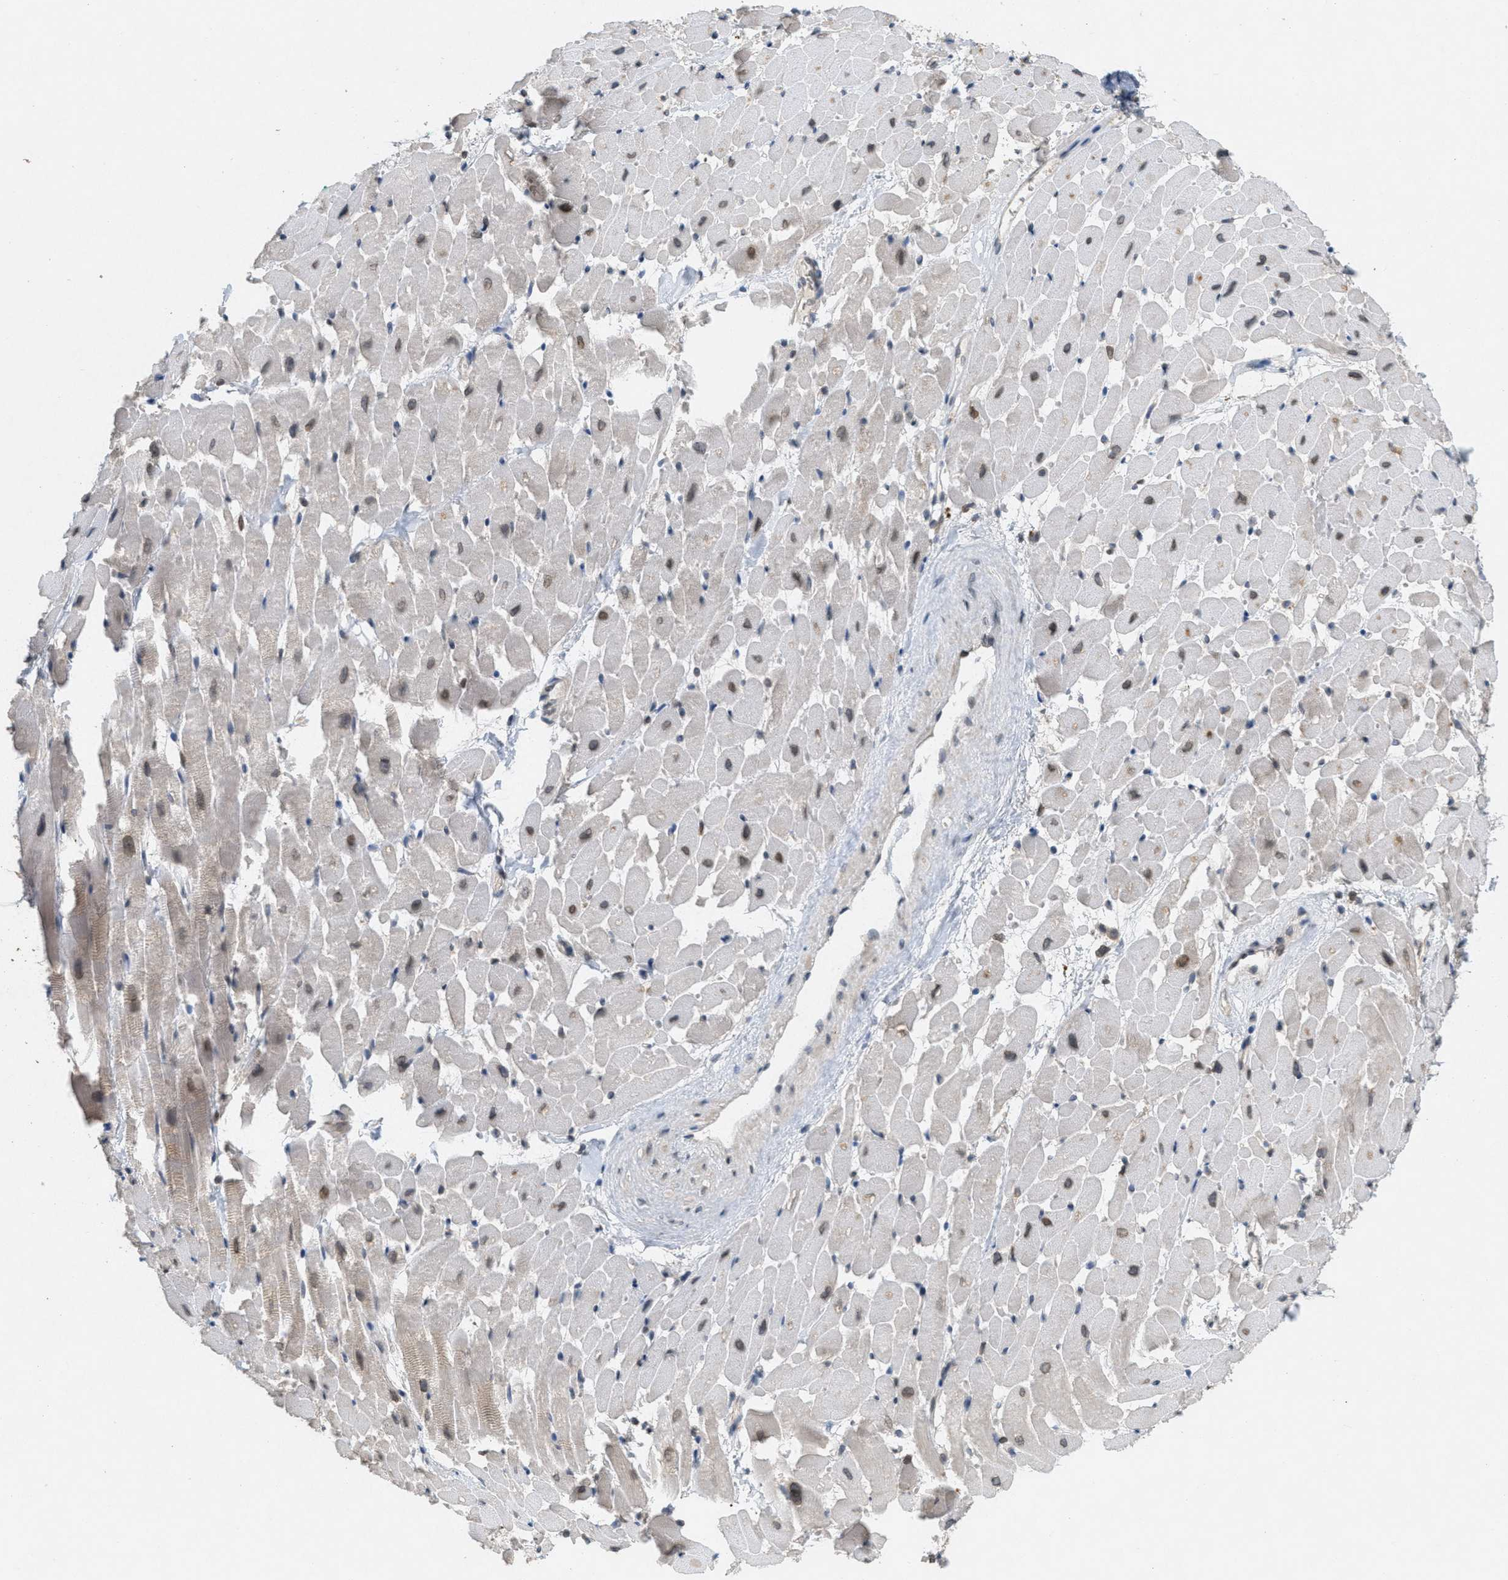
{"staining": {"intensity": "moderate", "quantity": "25%-75%", "location": "nuclear"}, "tissue": "heart muscle", "cell_type": "Cardiomyocytes", "image_type": "normal", "snomed": [{"axis": "morphology", "description": "Normal tissue, NOS"}, {"axis": "topography", "description": "Heart"}], "caption": "Normal heart muscle reveals moderate nuclear staining in about 25%-75% of cardiomyocytes (DAB = brown stain, brightfield microscopy at high magnification)..", "gene": "ABHD6", "patient": {"sex": "male", "age": 45}}